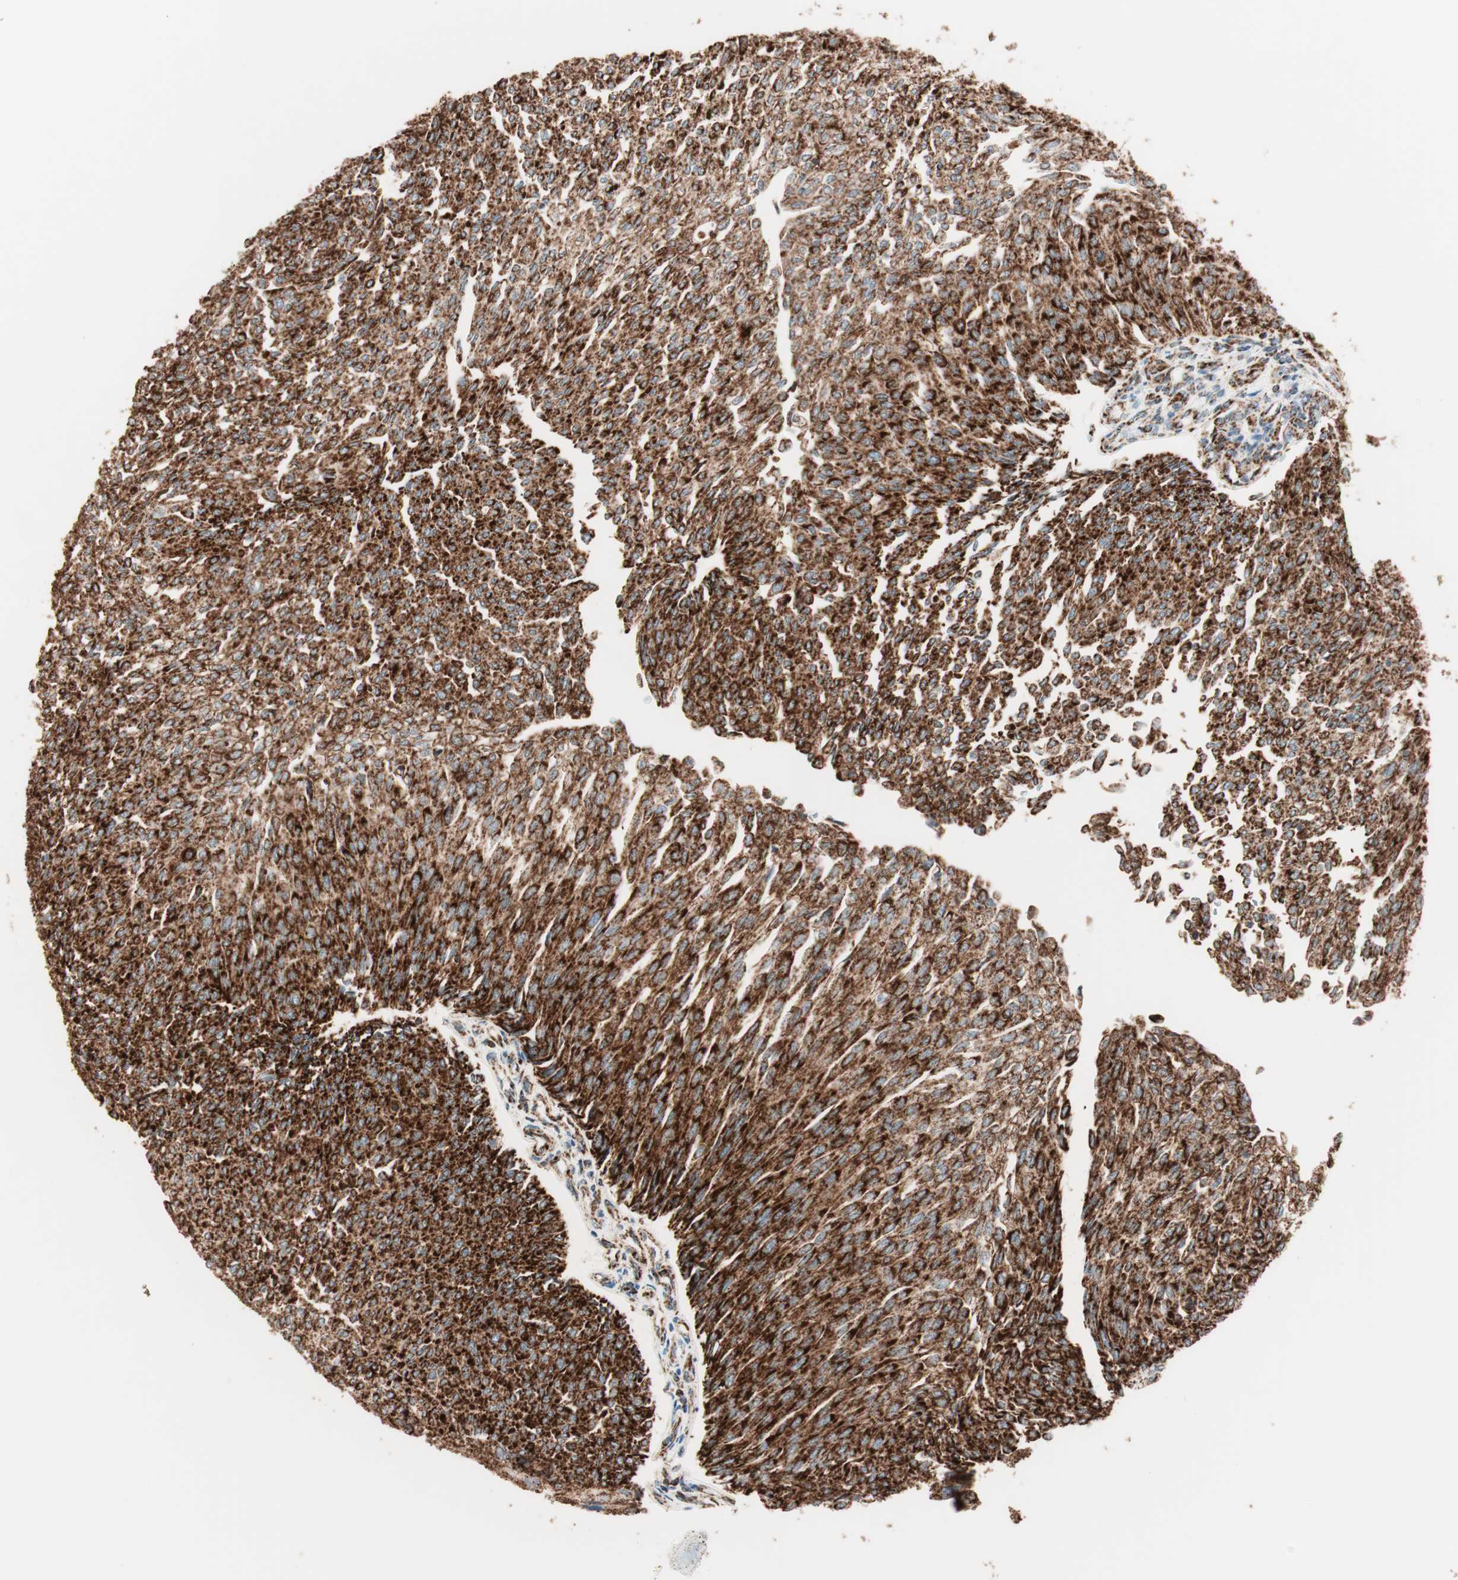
{"staining": {"intensity": "strong", "quantity": ">75%", "location": "cytoplasmic/membranous"}, "tissue": "urothelial cancer", "cell_type": "Tumor cells", "image_type": "cancer", "snomed": [{"axis": "morphology", "description": "Urothelial carcinoma, Low grade"}, {"axis": "topography", "description": "Urinary bladder"}], "caption": "Human low-grade urothelial carcinoma stained with a brown dye displays strong cytoplasmic/membranous positive staining in approximately >75% of tumor cells.", "gene": "TOMM22", "patient": {"sex": "female", "age": 79}}